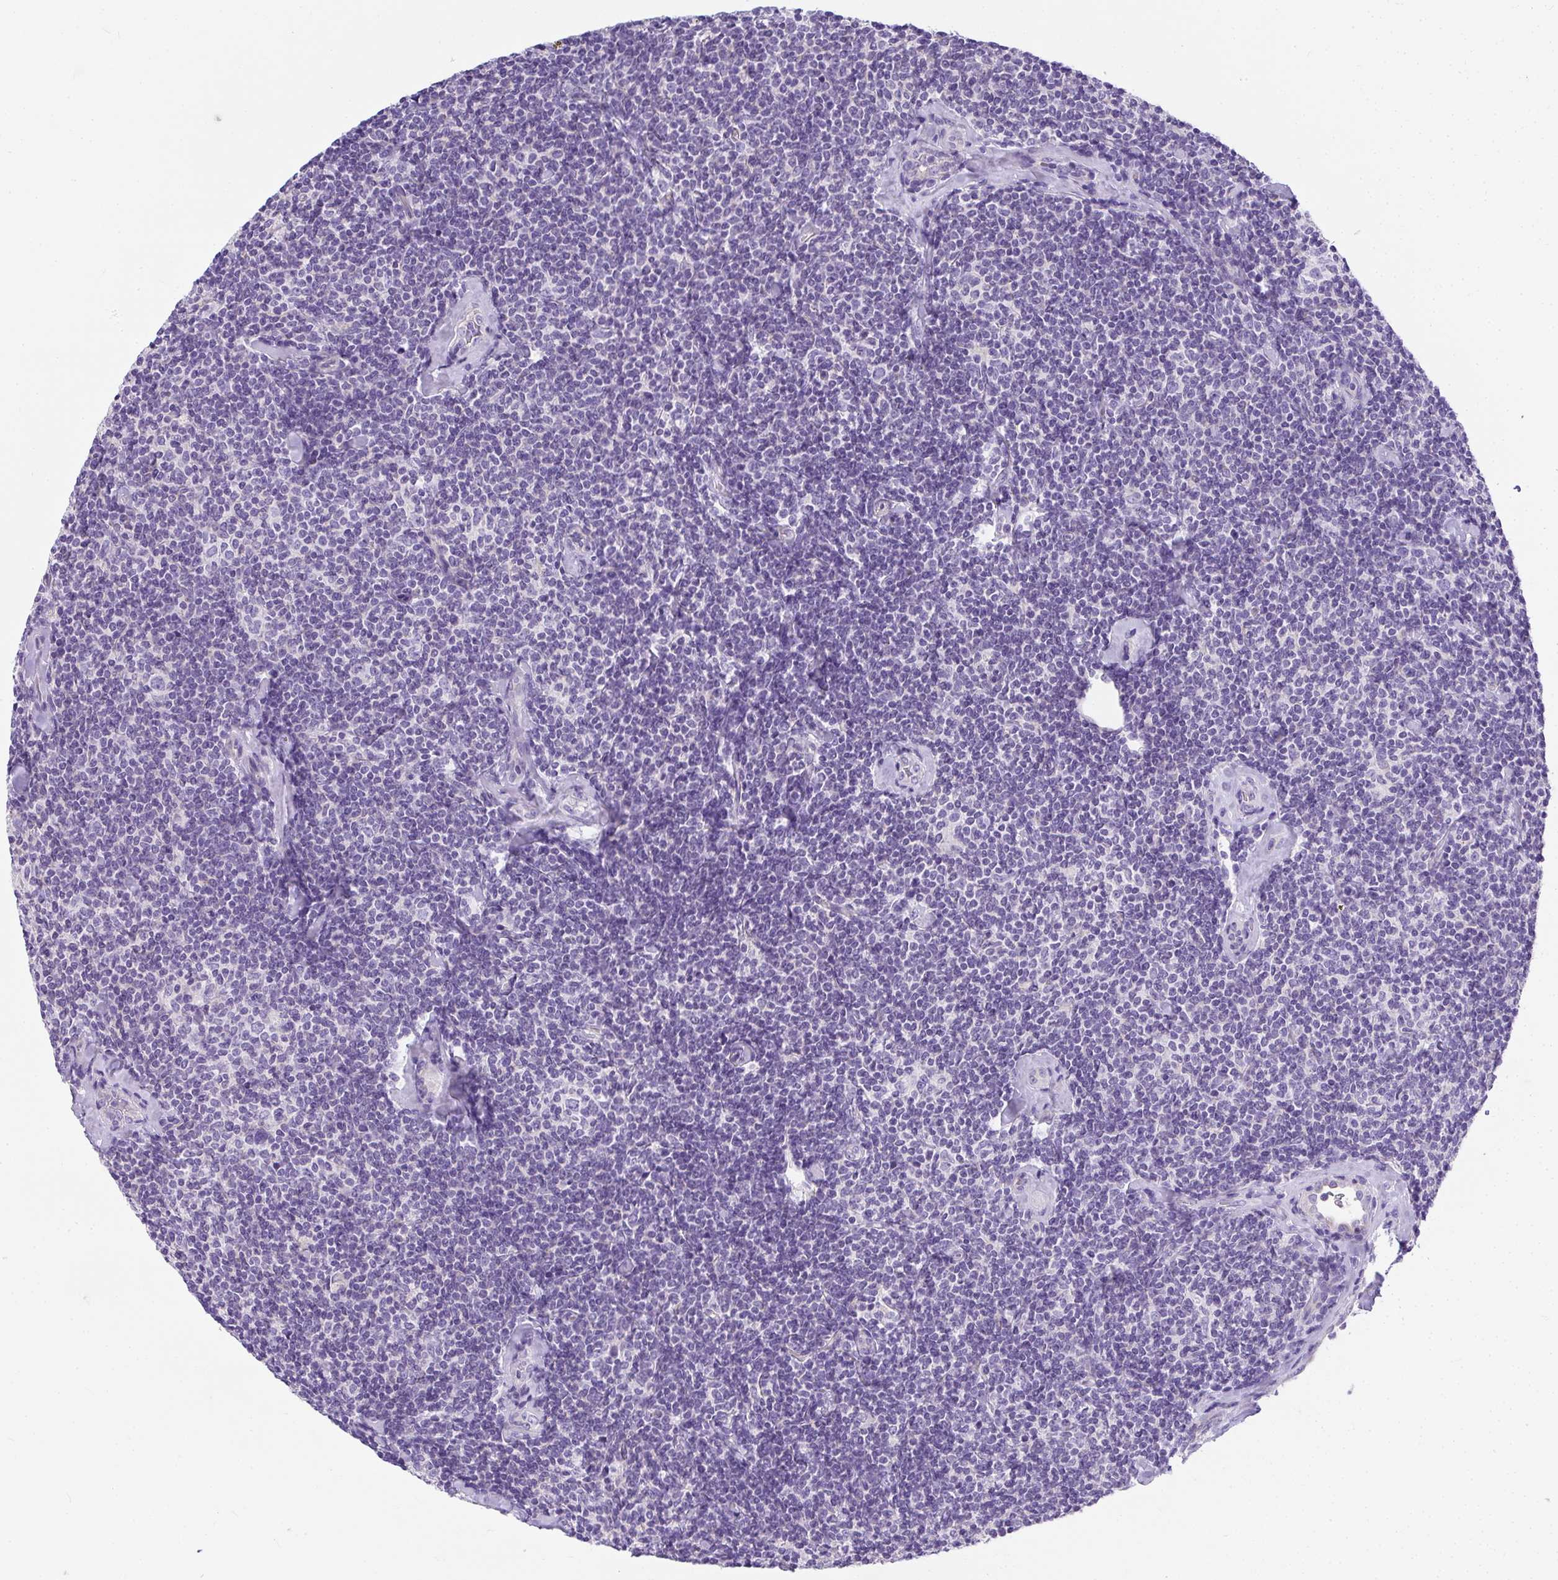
{"staining": {"intensity": "negative", "quantity": "none", "location": "none"}, "tissue": "lymphoma", "cell_type": "Tumor cells", "image_type": "cancer", "snomed": [{"axis": "morphology", "description": "Malignant lymphoma, non-Hodgkin's type, Low grade"}, {"axis": "topography", "description": "Lymph node"}], "caption": "This is an immunohistochemistry image of lymphoma. There is no positivity in tumor cells.", "gene": "PLPPR3", "patient": {"sex": "female", "age": 56}}